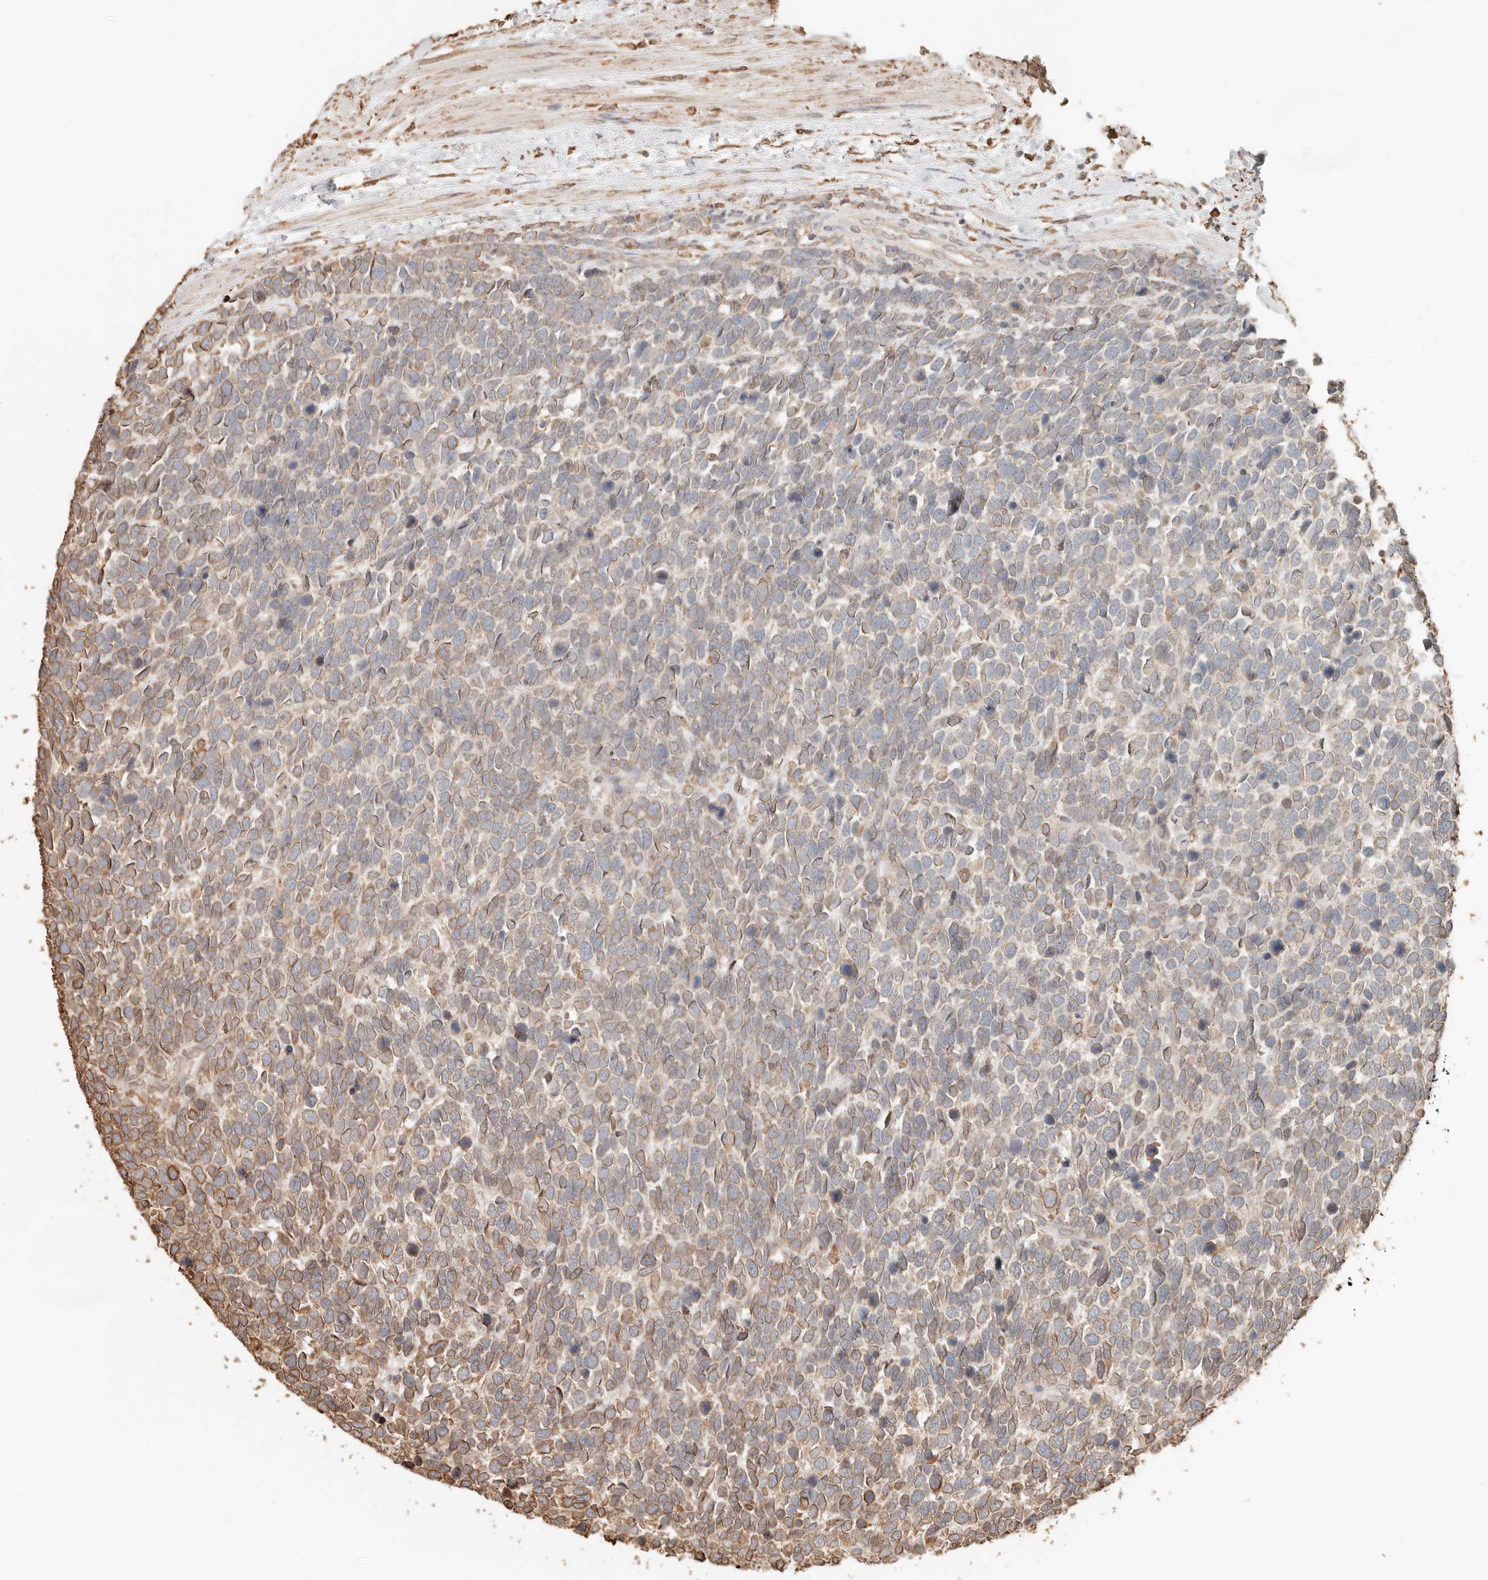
{"staining": {"intensity": "moderate", "quantity": "25%-75%", "location": "cytoplasmic/membranous"}, "tissue": "urothelial cancer", "cell_type": "Tumor cells", "image_type": "cancer", "snomed": [{"axis": "morphology", "description": "Urothelial carcinoma, High grade"}, {"axis": "topography", "description": "Urinary bladder"}], "caption": "Protein staining by IHC exhibits moderate cytoplasmic/membranous staining in approximately 25%-75% of tumor cells in urothelial cancer. The staining was performed using DAB (3,3'-diaminobenzidine) to visualize the protein expression in brown, while the nuclei were stained in blue with hematoxylin (Magnification: 20x).", "gene": "ARHGEF10L", "patient": {"sex": "female", "age": 82}}